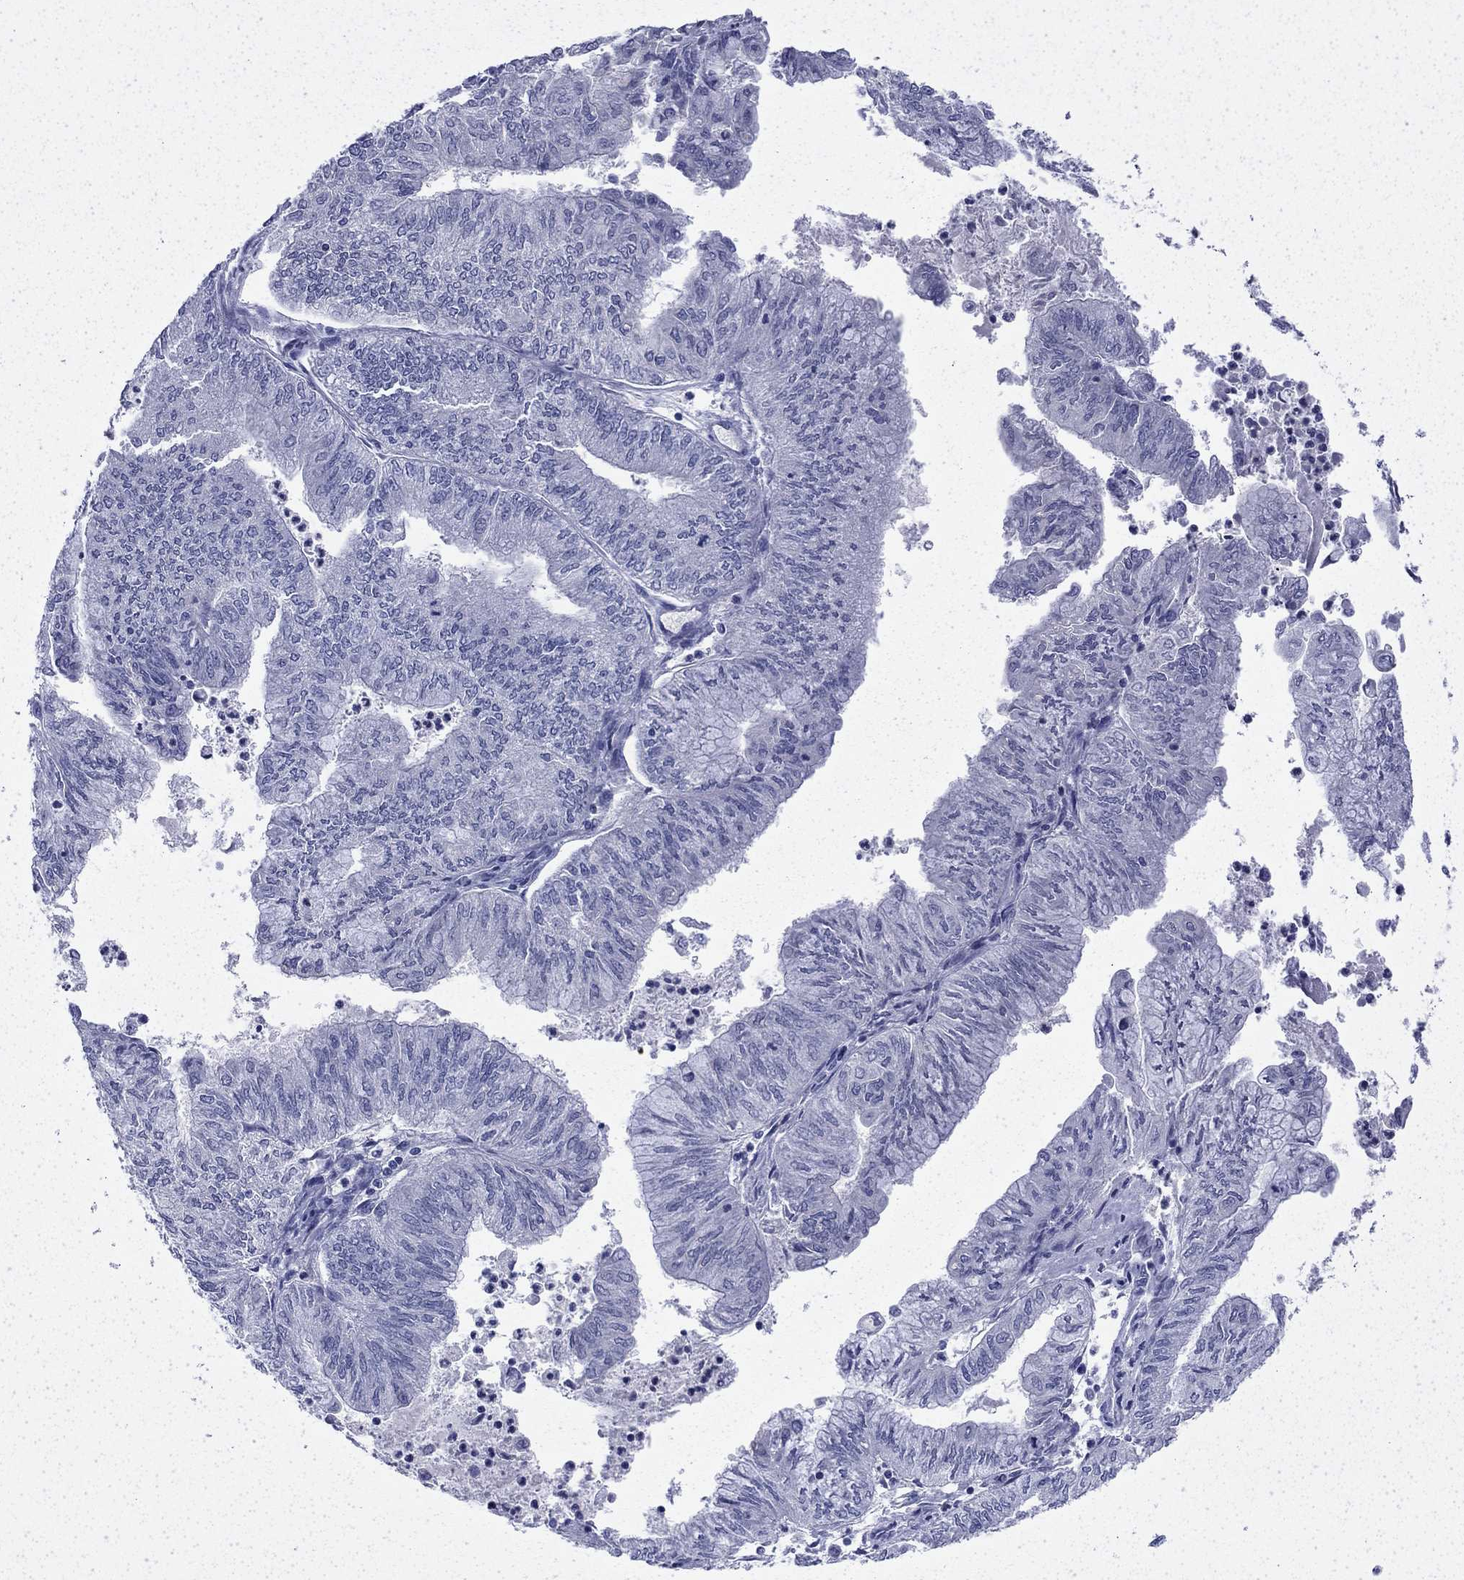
{"staining": {"intensity": "negative", "quantity": "none", "location": "none"}, "tissue": "endometrial cancer", "cell_type": "Tumor cells", "image_type": "cancer", "snomed": [{"axis": "morphology", "description": "Adenocarcinoma, NOS"}, {"axis": "topography", "description": "Endometrium"}], "caption": "Tumor cells show no significant positivity in endometrial adenocarcinoma.", "gene": "ENPP6", "patient": {"sex": "female", "age": 59}}